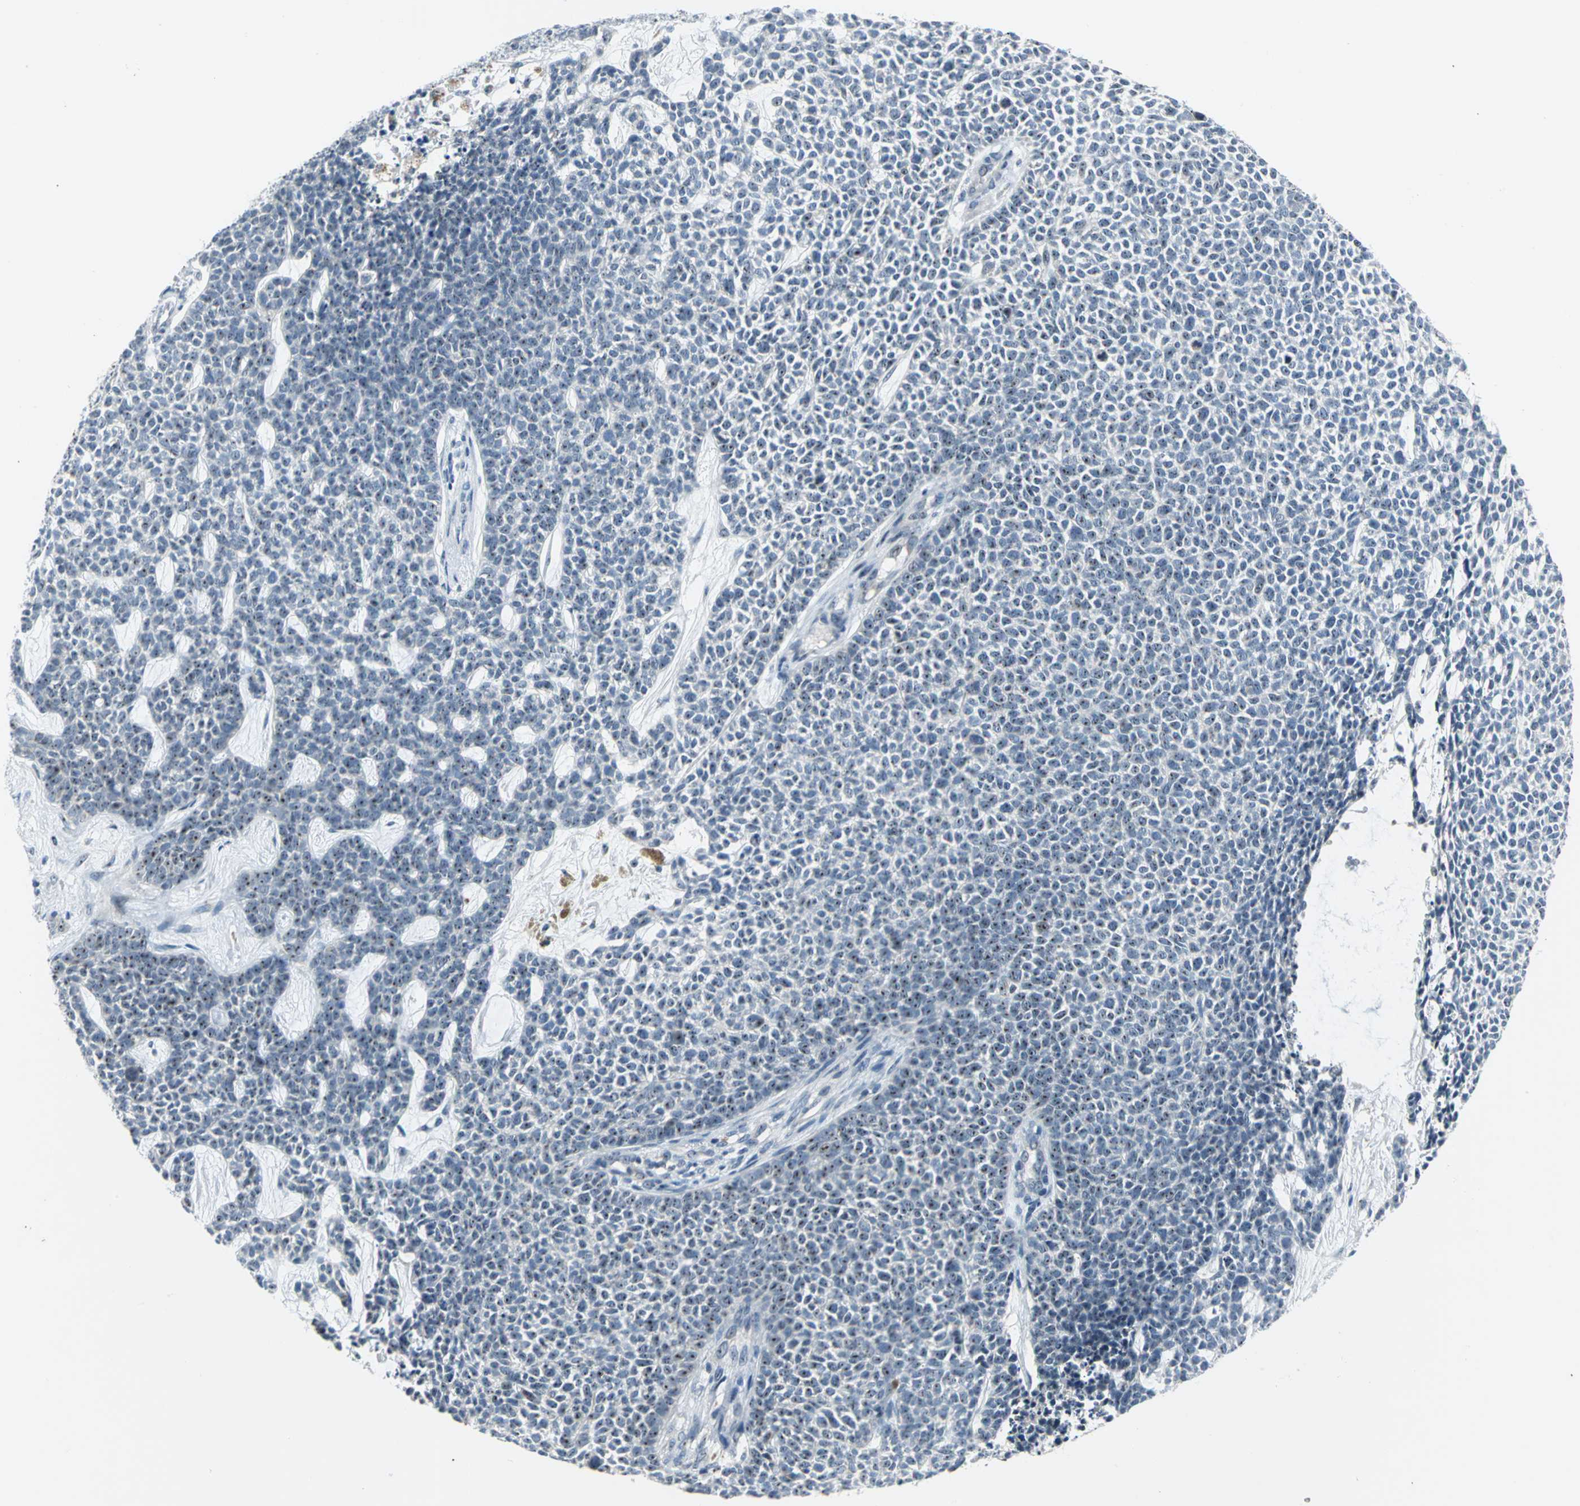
{"staining": {"intensity": "moderate", "quantity": ">75%", "location": "nuclear"}, "tissue": "skin cancer", "cell_type": "Tumor cells", "image_type": "cancer", "snomed": [{"axis": "morphology", "description": "Basal cell carcinoma"}, {"axis": "topography", "description": "Skin"}], "caption": "Approximately >75% of tumor cells in human skin basal cell carcinoma reveal moderate nuclear protein staining as visualized by brown immunohistochemical staining.", "gene": "MYBBP1A", "patient": {"sex": "female", "age": 84}}